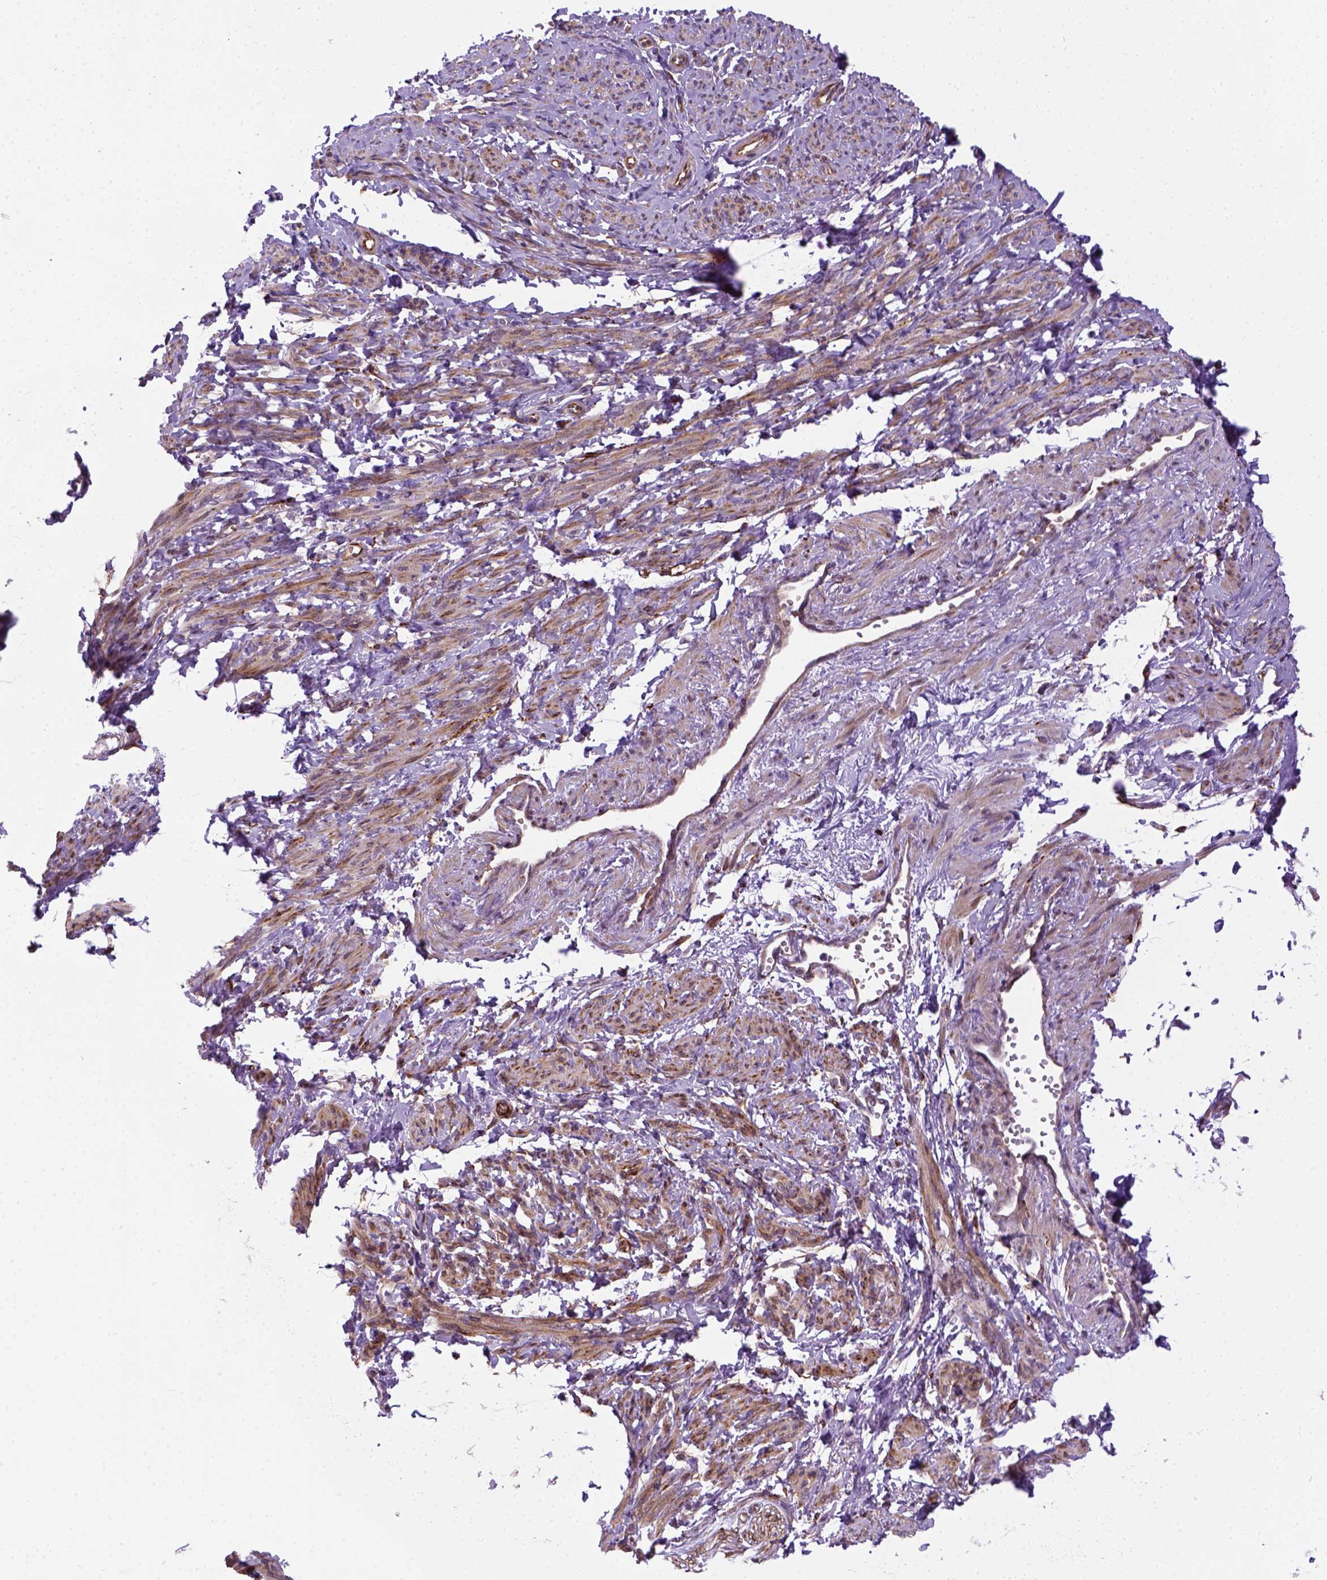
{"staining": {"intensity": "moderate", "quantity": ">75%", "location": "cytoplasmic/membranous"}, "tissue": "smooth muscle", "cell_type": "Smooth muscle cells", "image_type": "normal", "snomed": [{"axis": "morphology", "description": "Normal tissue, NOS"}, {"axis": "topography", "description": "Smooth muscle"}], "caption": "The image shows immunohistochemical staining of unremarkable smooth muscle. There is moderate cytoplasmic/membranous staining is seen in approximately >75% of smooth muscle cells. The staining was performed using DAB to visualize the protein expression in brown, while the nuclei were stained in blue with hematoxylin (Magnification: 20x).", "gene": "KAZN", "patient": {"sex": "female", "age": 65}}